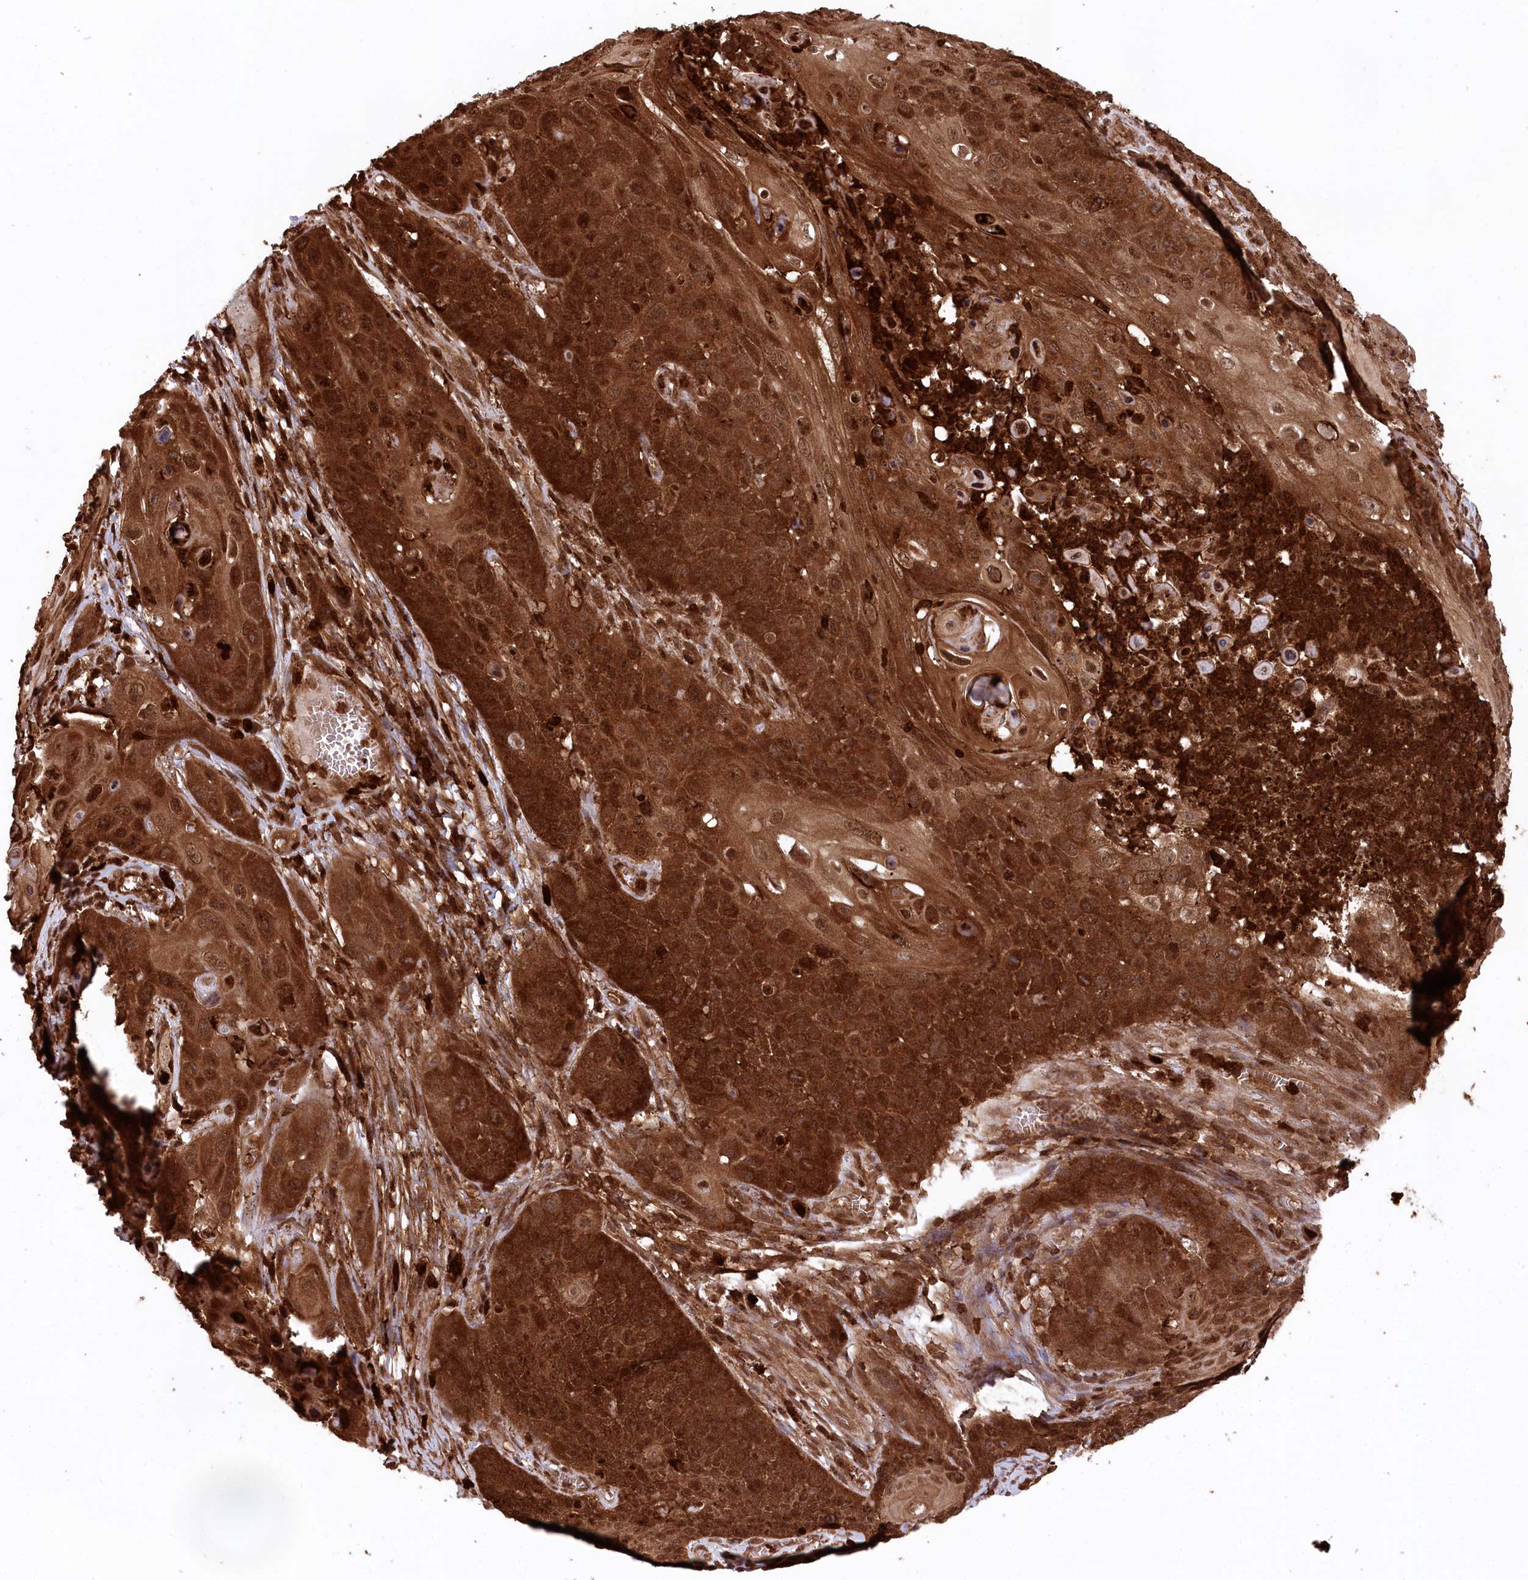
{"staining": {"intensity": "strong", "quantity": ">75%", "location": "cytoplasmic/membranous,nuclear"}, "tissue": "skin cancer", "cell_type": "Tumor cells", "image_type": "cancer", "snomed": [{"axis": "morphology", "description": "Squamous cell carcinoma, NOS"}, {"axis": "topography", "description": "Skin"}], "caption": "The micrograph shows staining of skin cancer (squamous cell carcinoma), revealing strong cytoplasmic/membranous and nuclear protein expression (brown color) within tumor cells.", "gene": "LSG1", "patient": {"sex": "male", "age": 55}}